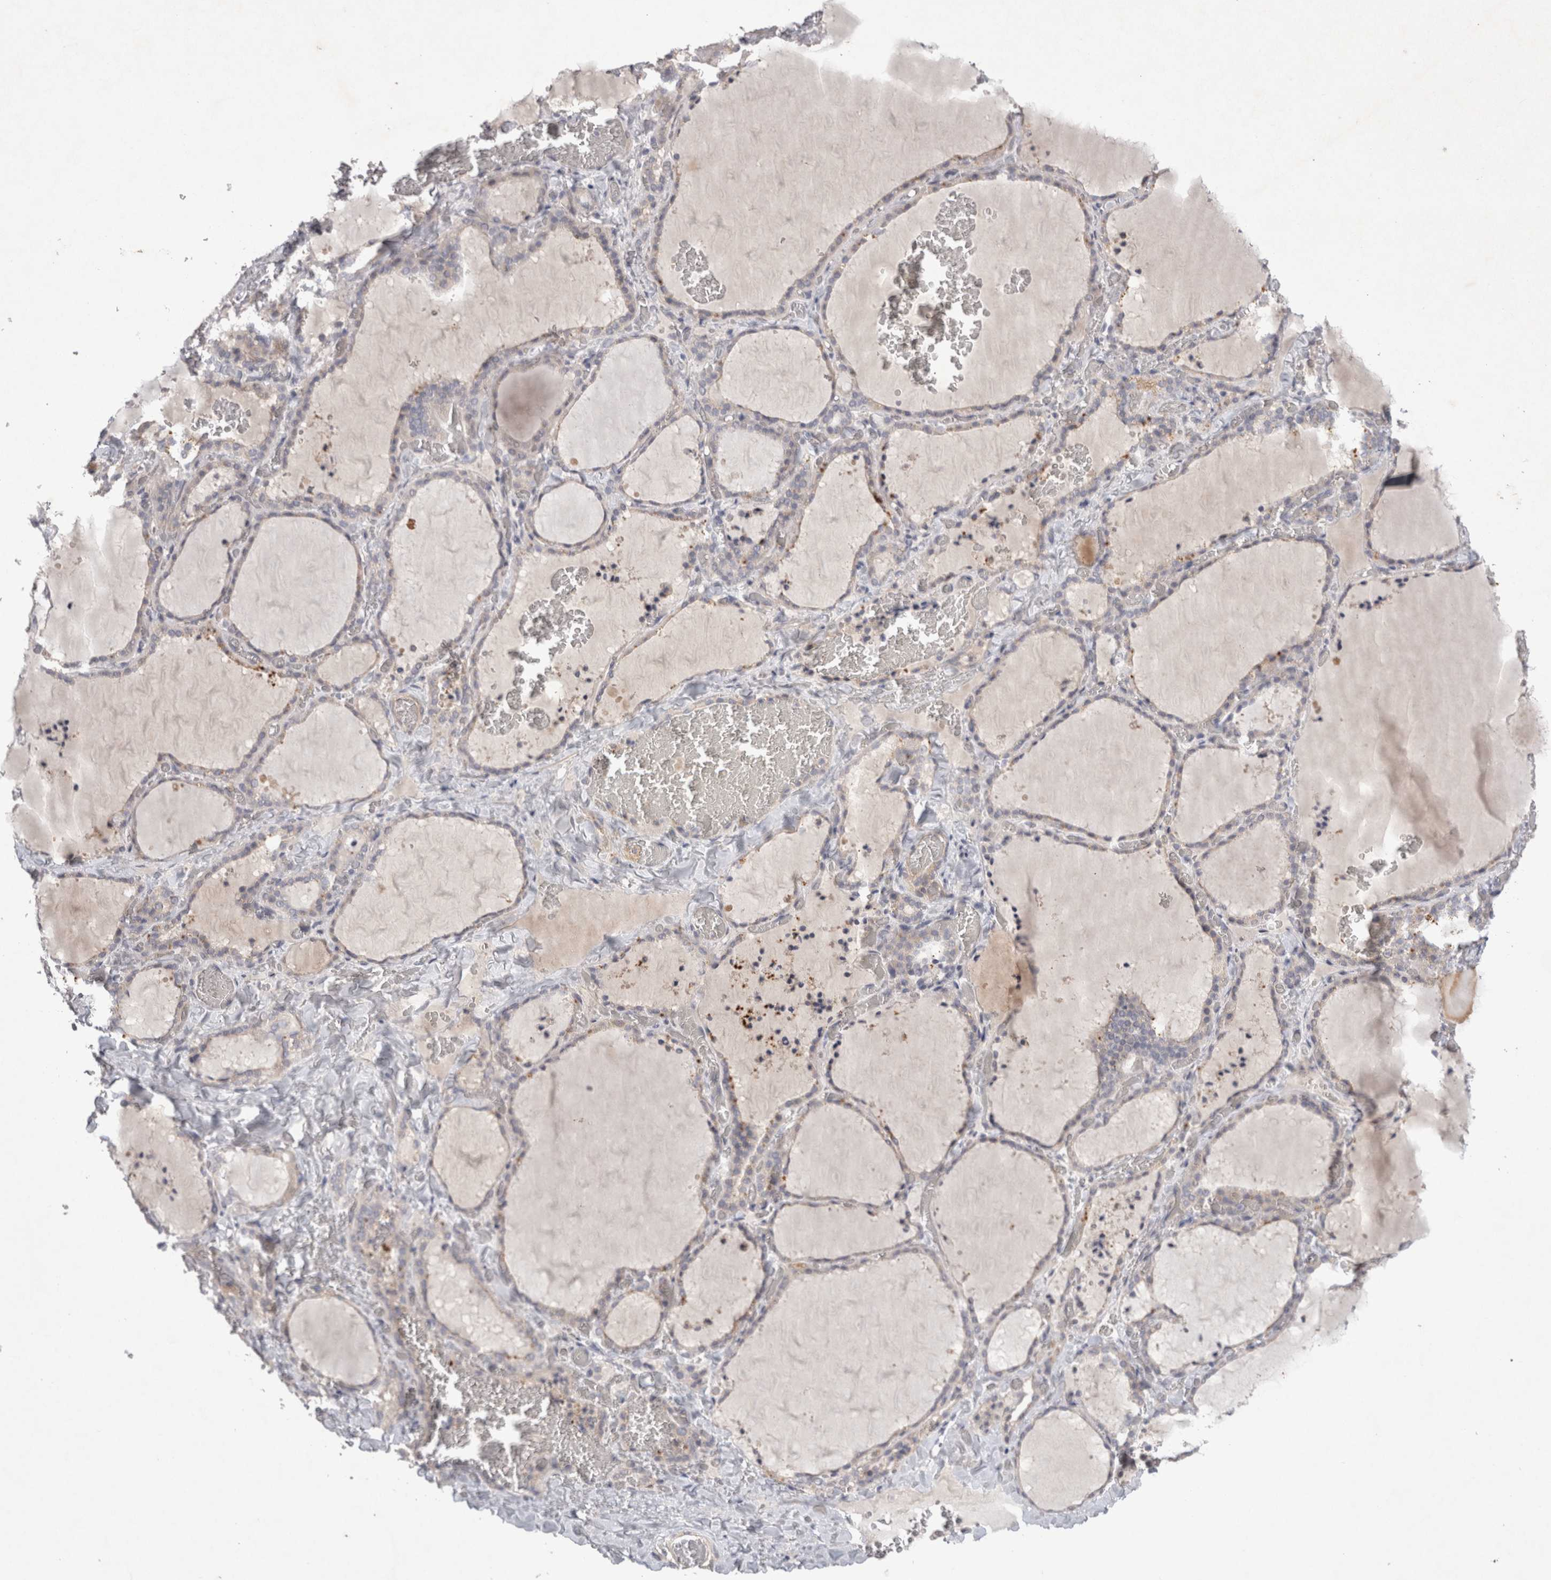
{"staining": {"intensity": "negative", "quantity": "none", "location": "none"}, "tissue": "thyroid gland", "cell_type": "Glandular cells", "image_type": "normal", "snomed": [{"axis": "morphology", "description": "Normal tissue, NOS"}, {"axis": "topography", "description": "Thyroid gland"}], "caption": "This is an IHC photomicrograph of normal thyroid gland. There is no positivity in glandular cells.", "gene": "BZW2", "patient": {"sex": "female", "age": 22}}